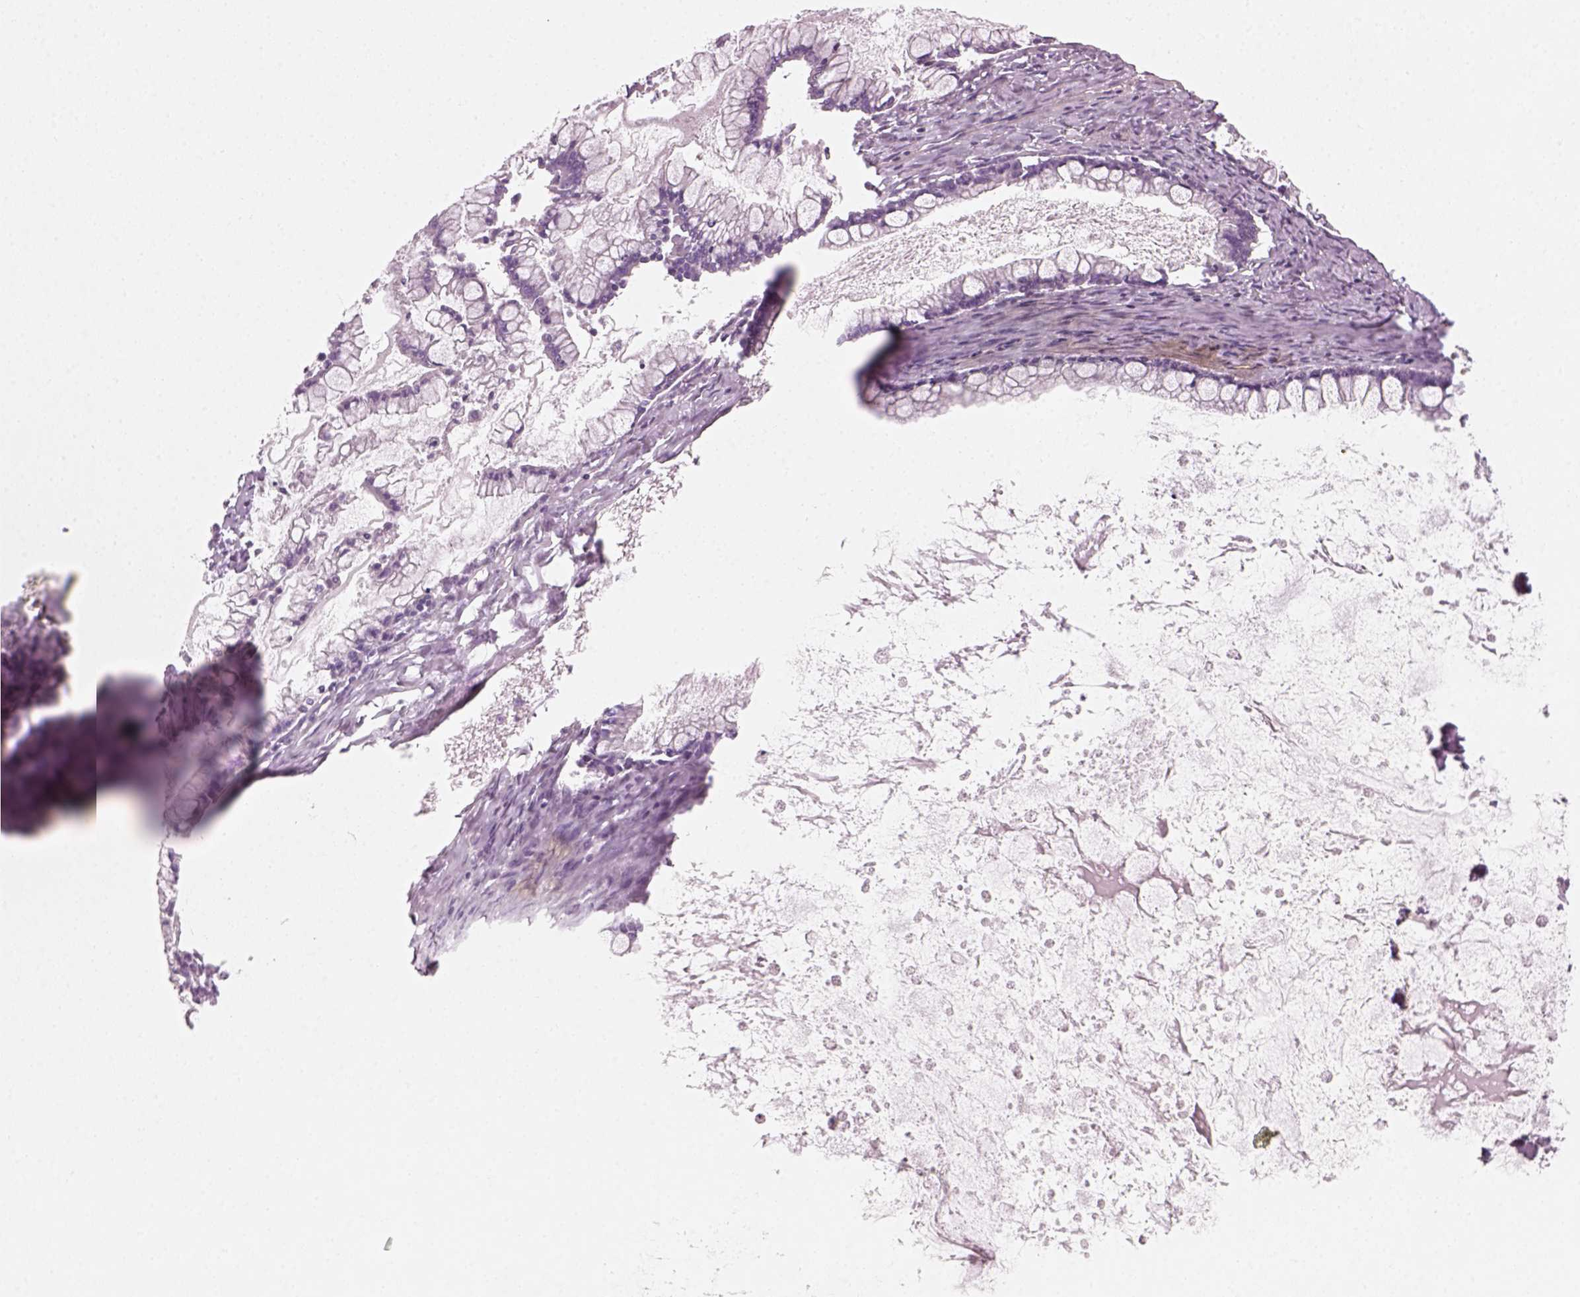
{"staining": {"intensity": "negative", "quantity": "none", "location": "none"}, "tissue": "ovarian cancer", "cell_type": "Tumor cells", "image_type": "cancer", "snomed": [{"axis": "morphology", "description": "Cystadenocarcinoma, mucinous, NOS"}, {"axis": "topography", "description": "Ovary"}], "caption": "High magnification brightfield microscopy of ovarian cancer (mucinous cystadenocarcinoma) stained with DAB (3,3'-diaminobenzidine) (brown) and counterstained with hematoxylin (blue): tumor cells show no significant staining.", "gene": "TH", "patient": {"sex": "female", "age": 67}}